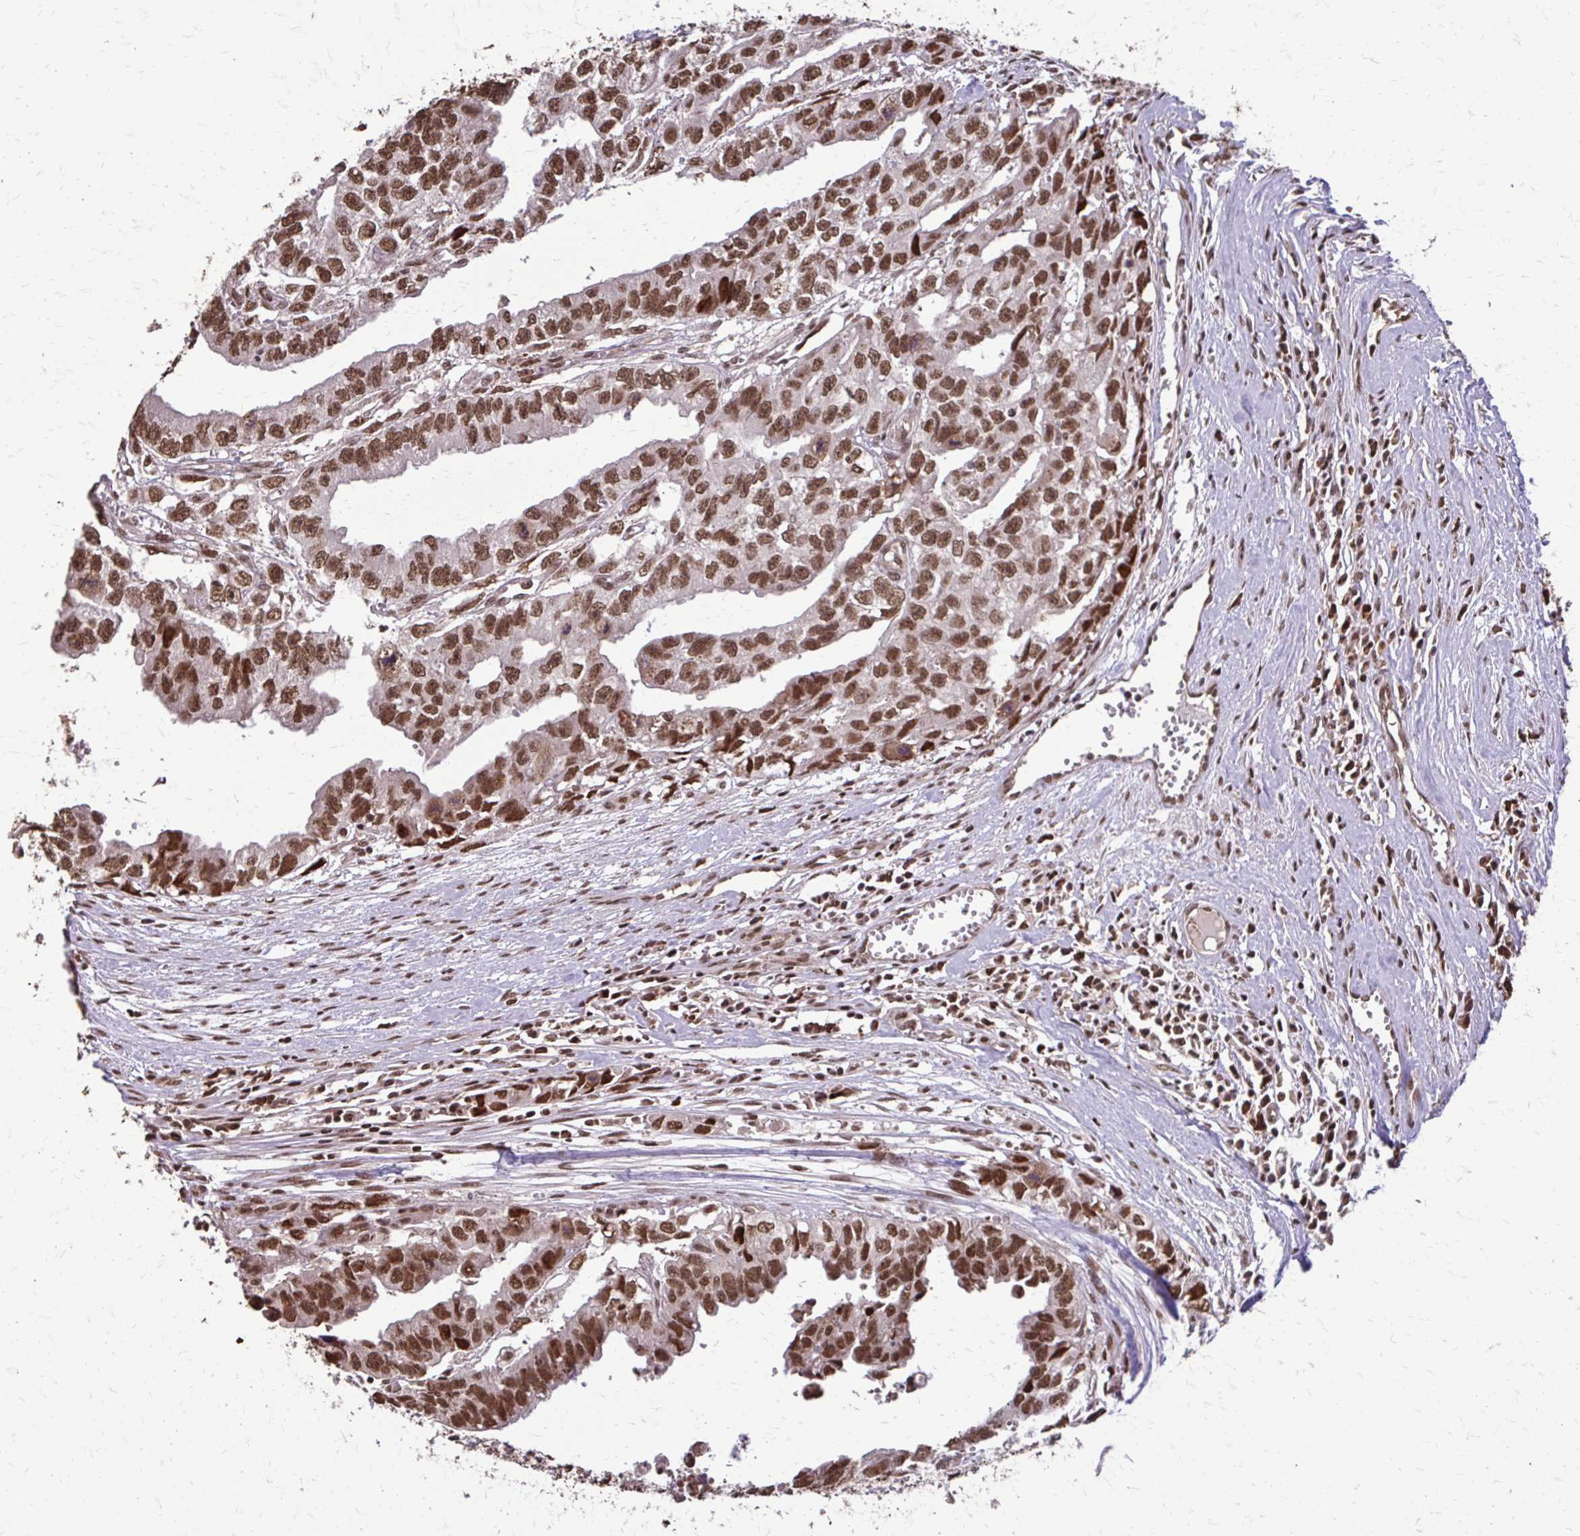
{"staining": {"intensity": "moderate", "quantity": ">75%", "location": "nuclear"}, "tissue": "testis cancer", "cell_type": "Tumor cells", "image_type": "cancer", "snomed": [{"axis": "morphology", "description": "Carcinoma, Embryonal, NOS"}, {"axis": "morphology", "description": "Teratoma, malignant, NOS"}, {"axis": "topography", "description": "Testis"}], "caption": "High-magnification brightfield microscopy of testis embryonal carcinoma stained with DAB (brown) and counterstained with hematoxylin (blue). tumor cells exhibit moderate nuclear expression is present in approximately>75% of cells. The protein is shown in brown color, while the nuclei are stained blue.", "gene": "SS18", "patient": {"sex": "male", "age": 24}}